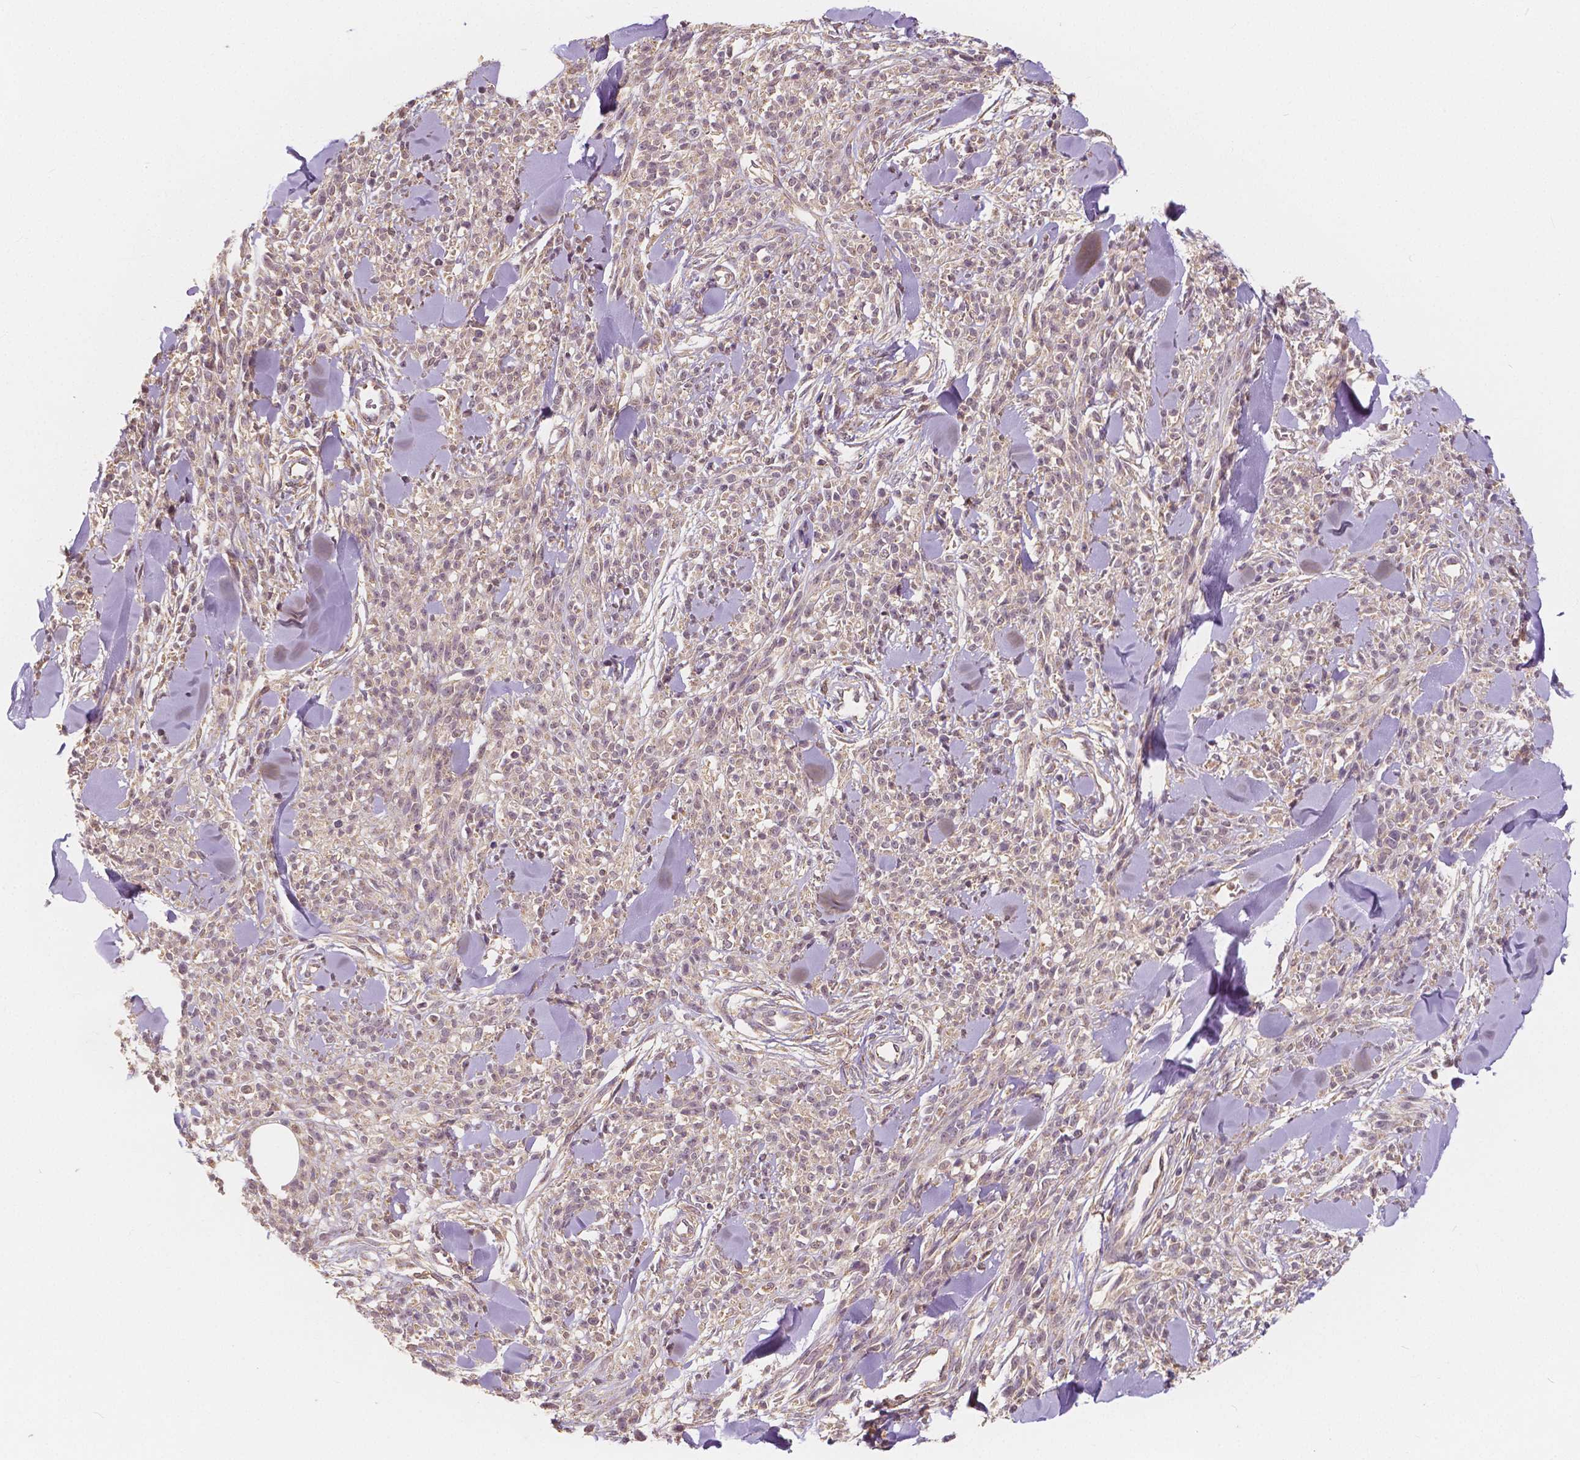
{"staining": {"intensity": "negative", "quantity": "none", "location": "none"}, "tissue": "melanoma", "cell_type": "Tumor cells", "image_type": "cancer", "snomed": [{"axis": "morphology", "description": "Malignant melanoma, NOS"}, {"axis": "topography", "description": "Skin"}, {"axis": "topography", "description": "Skin of trunk"}], "caption": "The image shows no significant staining in tumor cells of malignant melanoma.", "gene": "SNX12", "patient": {"sex": "male", "age": 74}}